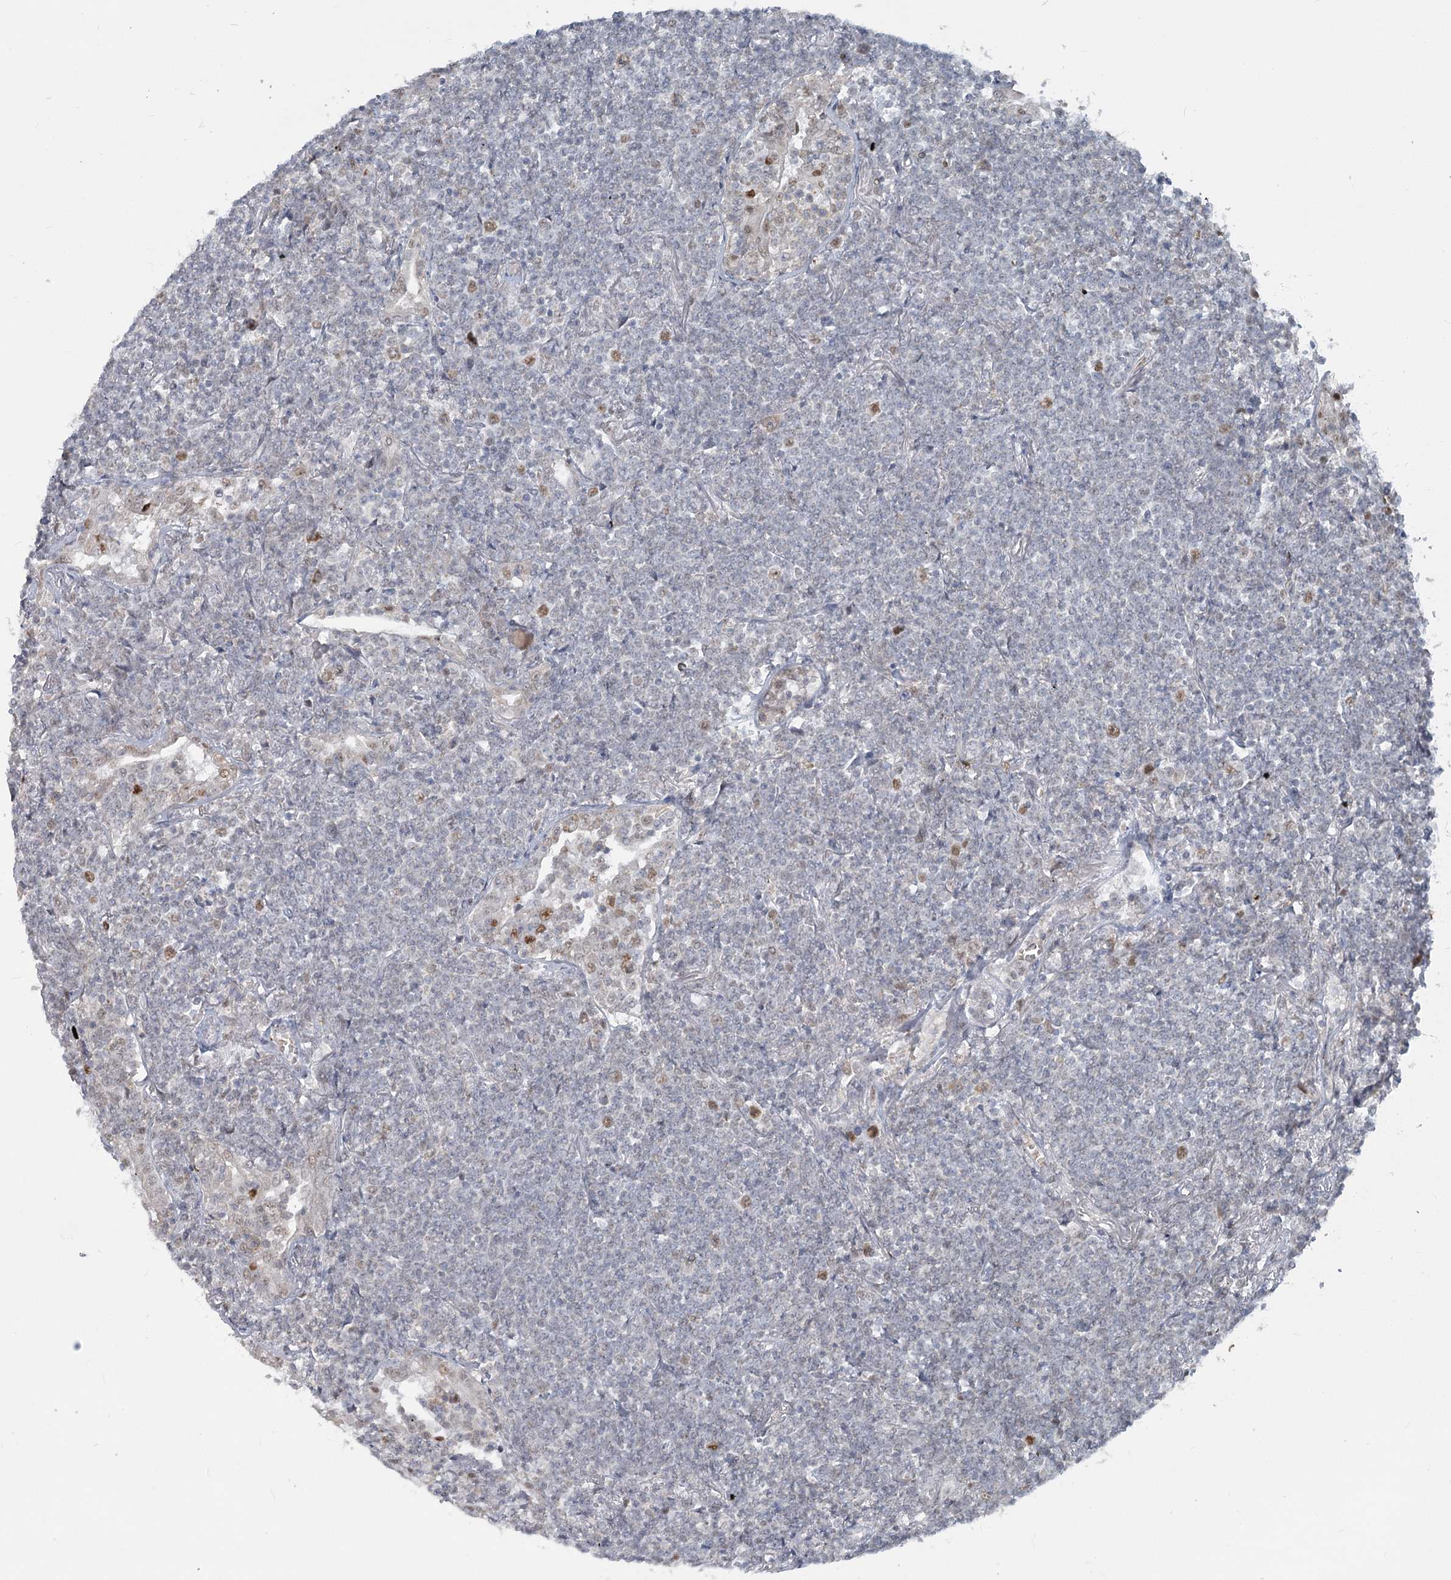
{"staining": {"intensity": "negative", "quantity": "none", "location": "none"}, "tissue": "lymphoma", "cell_type": "Tumor cells", "image_type": "cancer", "snomed": [{"axis": "morphology", "description": "Malignant lymphoma, non-Hodgkin's type, Low grade"}, {"axis": "topography", "description": "Lung"}], "caption": "Tumor cells are negative for brown protein staining in malignant lymphoma, non-Hodgkin's type (low-grade).", "gene": "MTG1", "patient": {"sex": "female", "age": 71}}